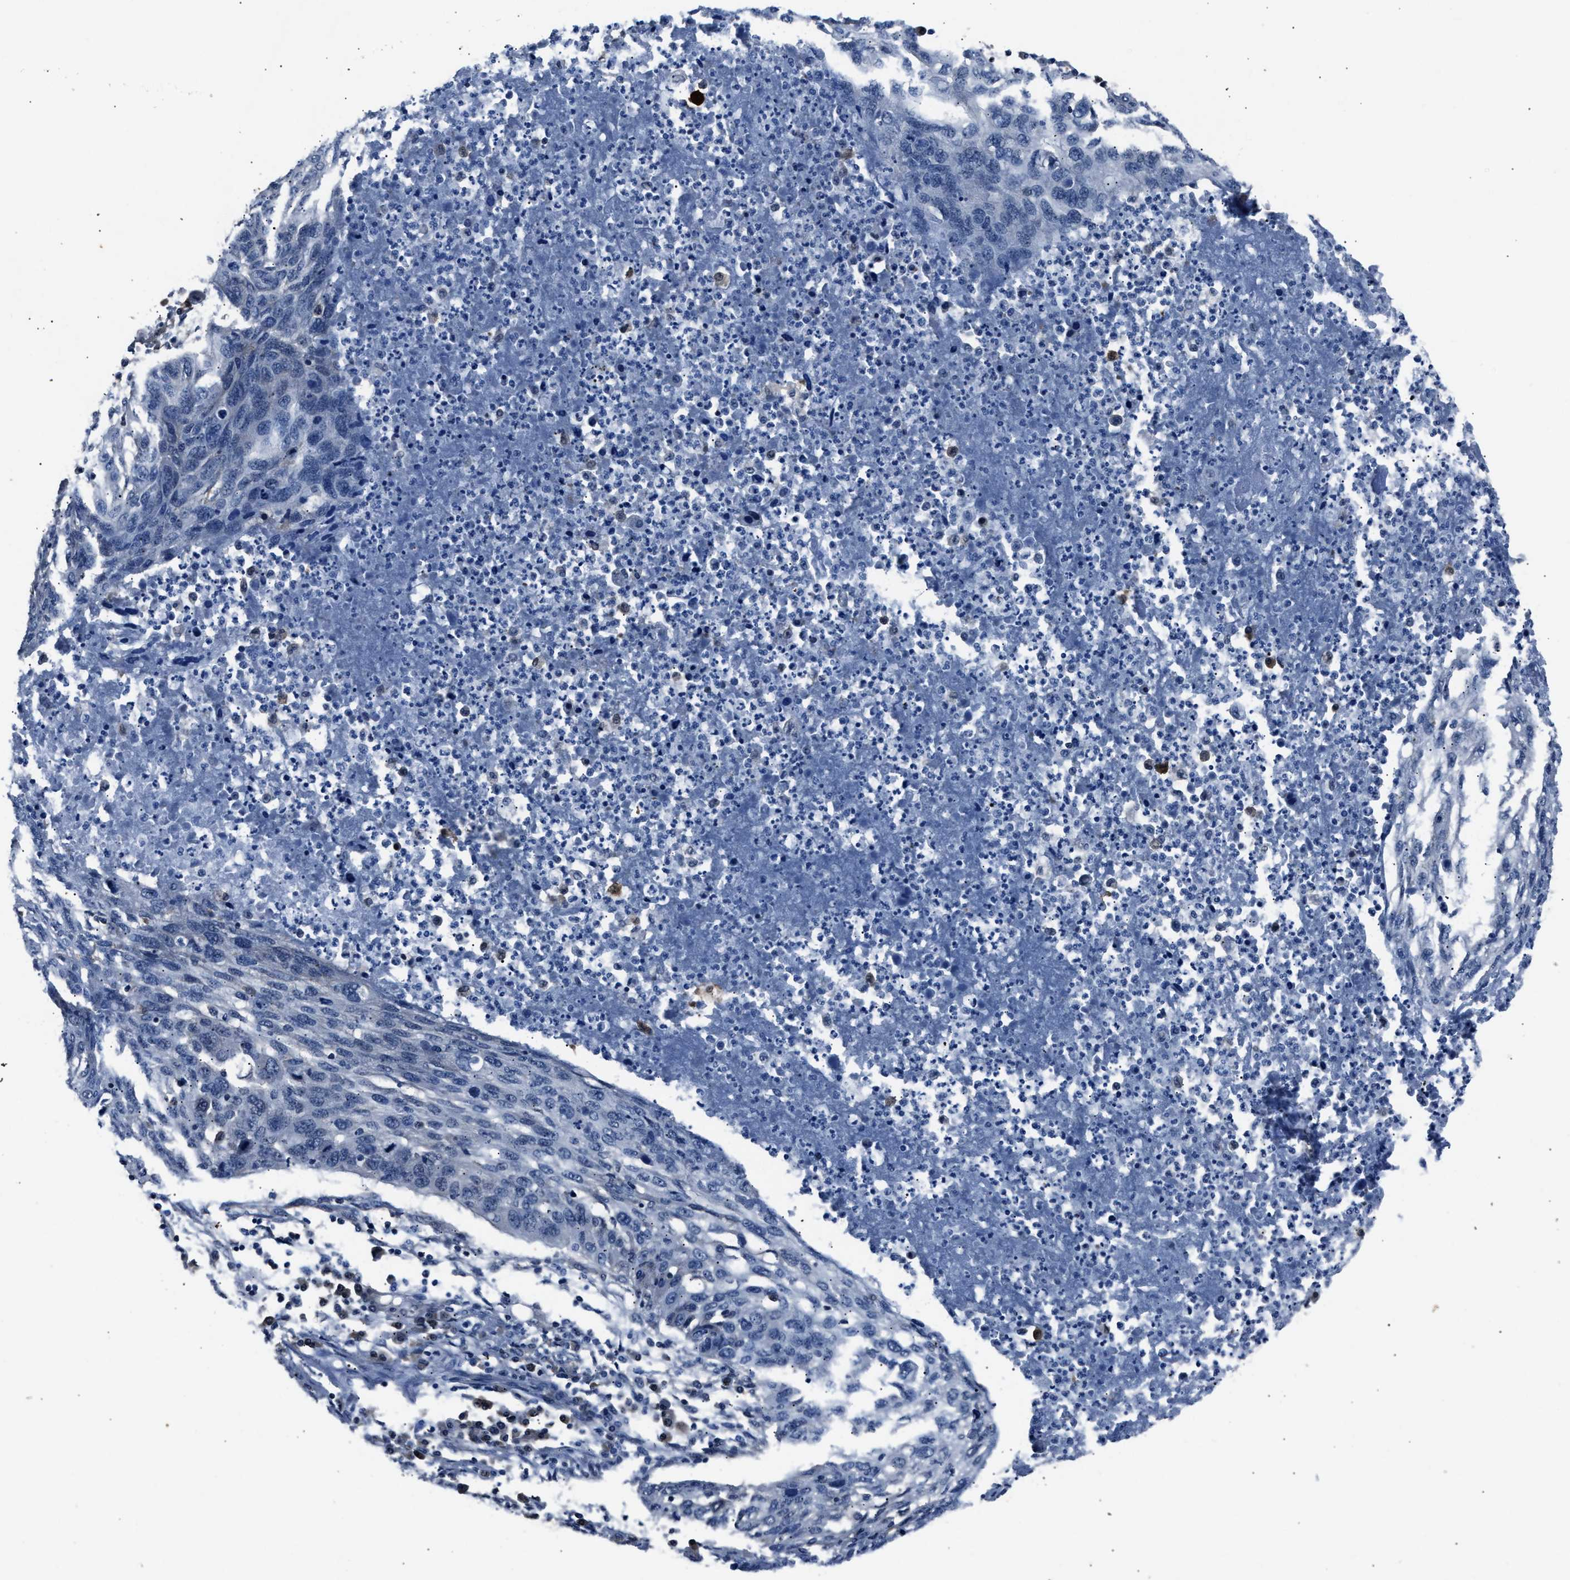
{"staining": {"intensity": "negative", "quantity": "none", "location": "none"}, "tissue": "lung cancer", "cell_type": "Tumor cells", "image_type": "cancer", "snomed": [{"axis": "morphology", "description": "Squamous cell carcinoma, NOS"}, {"axis": "topography", "description": "Lung"}], "caption": "This is an immunohistochemistry image of human lung cancer. There is no staining in tumor cells.", "gene": "PPA1", "patient": {"sex": "female", "age": 63}}